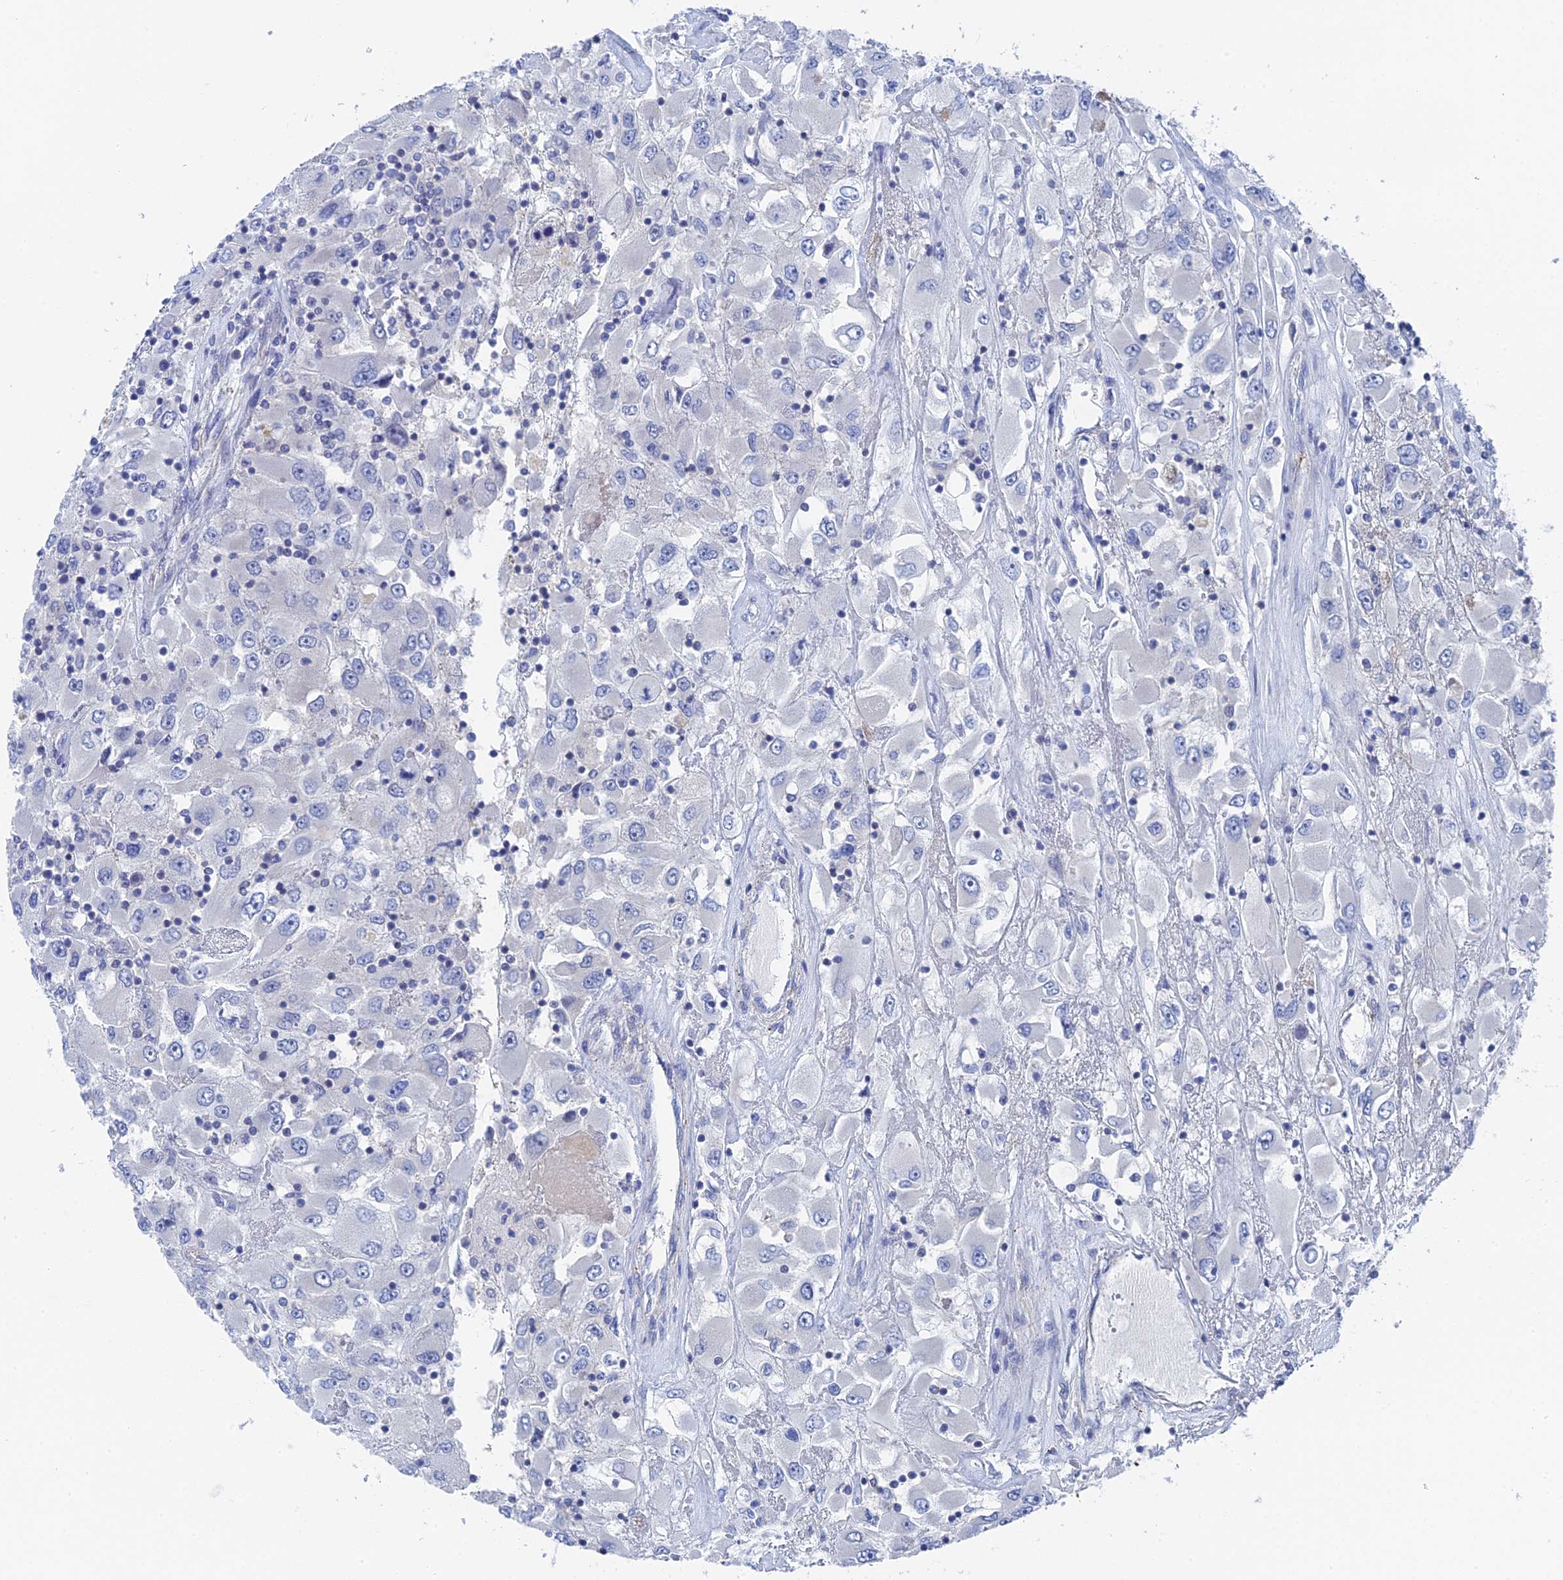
{"staining": {"intensity": "negative", "quantity": "none", "location": "none"}, "tissue": "renal cancer", "cell_type": "Tumor cells", "image_type": "cancer", "snomed": [{"axis": "morphology", "description": "Adenocarcinoma, NOS"}, {"axis": "topography", "description": "Kidney"}], "caption": "This micrograph is of adenocarcinoma (renal) stained with immunohistochemistry to label a protein in brown with the nuclei are counter-stained blue. There is no positivity in tumor cells.", "gene": "MTHFSD", "patient": {"sex": "female", "age": 52}}